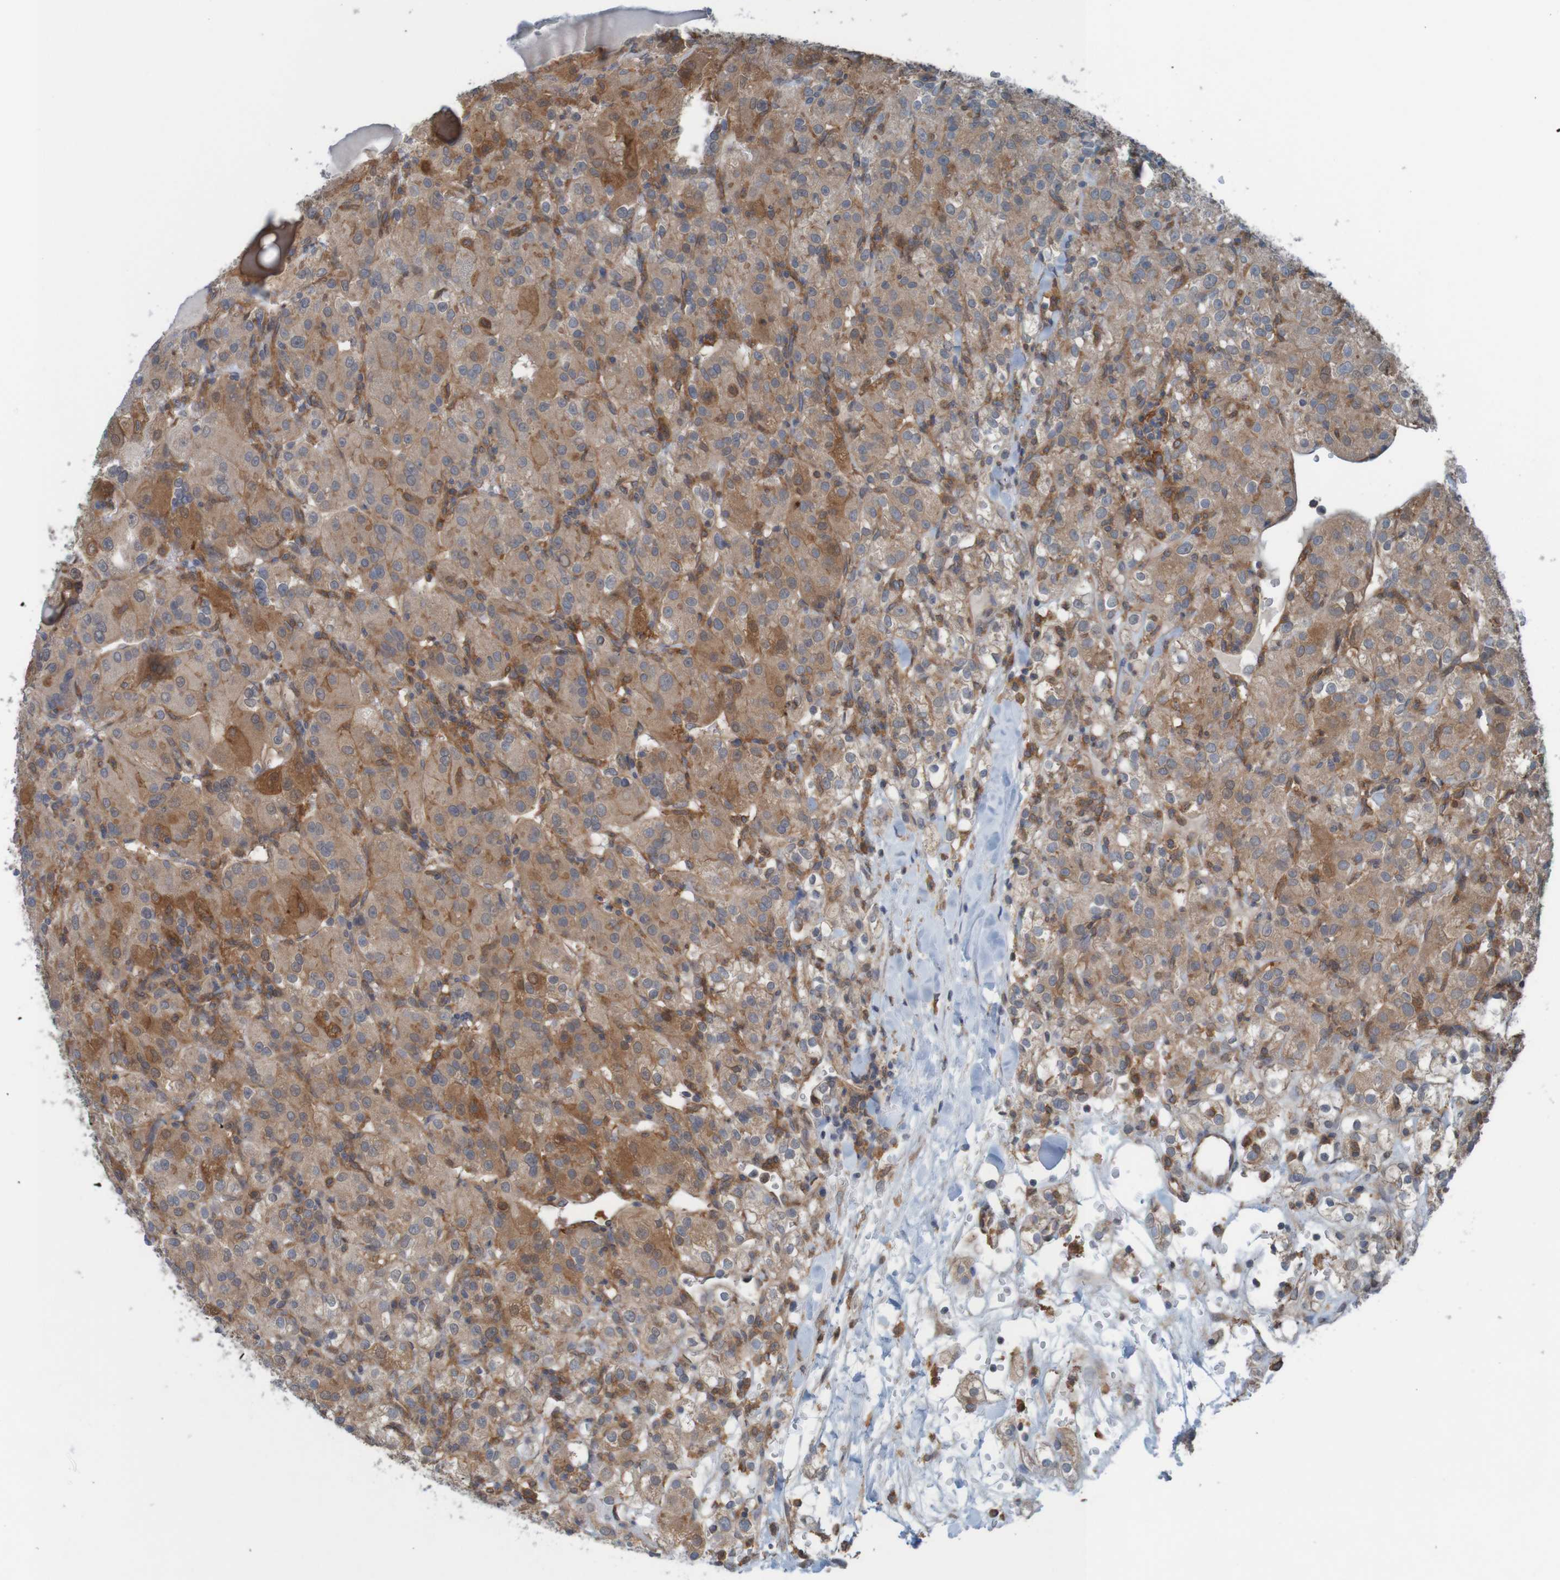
{"staining": {"intensity": "moderate", "quantity": ">75%", "location": "cytoplasmic/membranous"}, "tissue": "renal cancer", "cell_type": "Tumor cells", "image_type": "cancer", "snomed": [{"axis": "morphology", "description": "Normal tissue, NOS"}, {"axis": "morphology", "description": "Adenocarcinoma, NOS"}, {"axis": "topography", "description": "Kidney"}], "caption": "This image exhibits renal adenocarcinoma stained with immunohistochemistry to label a protein in brown. The cytoplasmic/membranous of tumor cells show moderate positivity for the protein. Nuclei are counter-stained blue.", "gene": "ARHGEF11", "patient": {"sex": "male", "age": 61}}